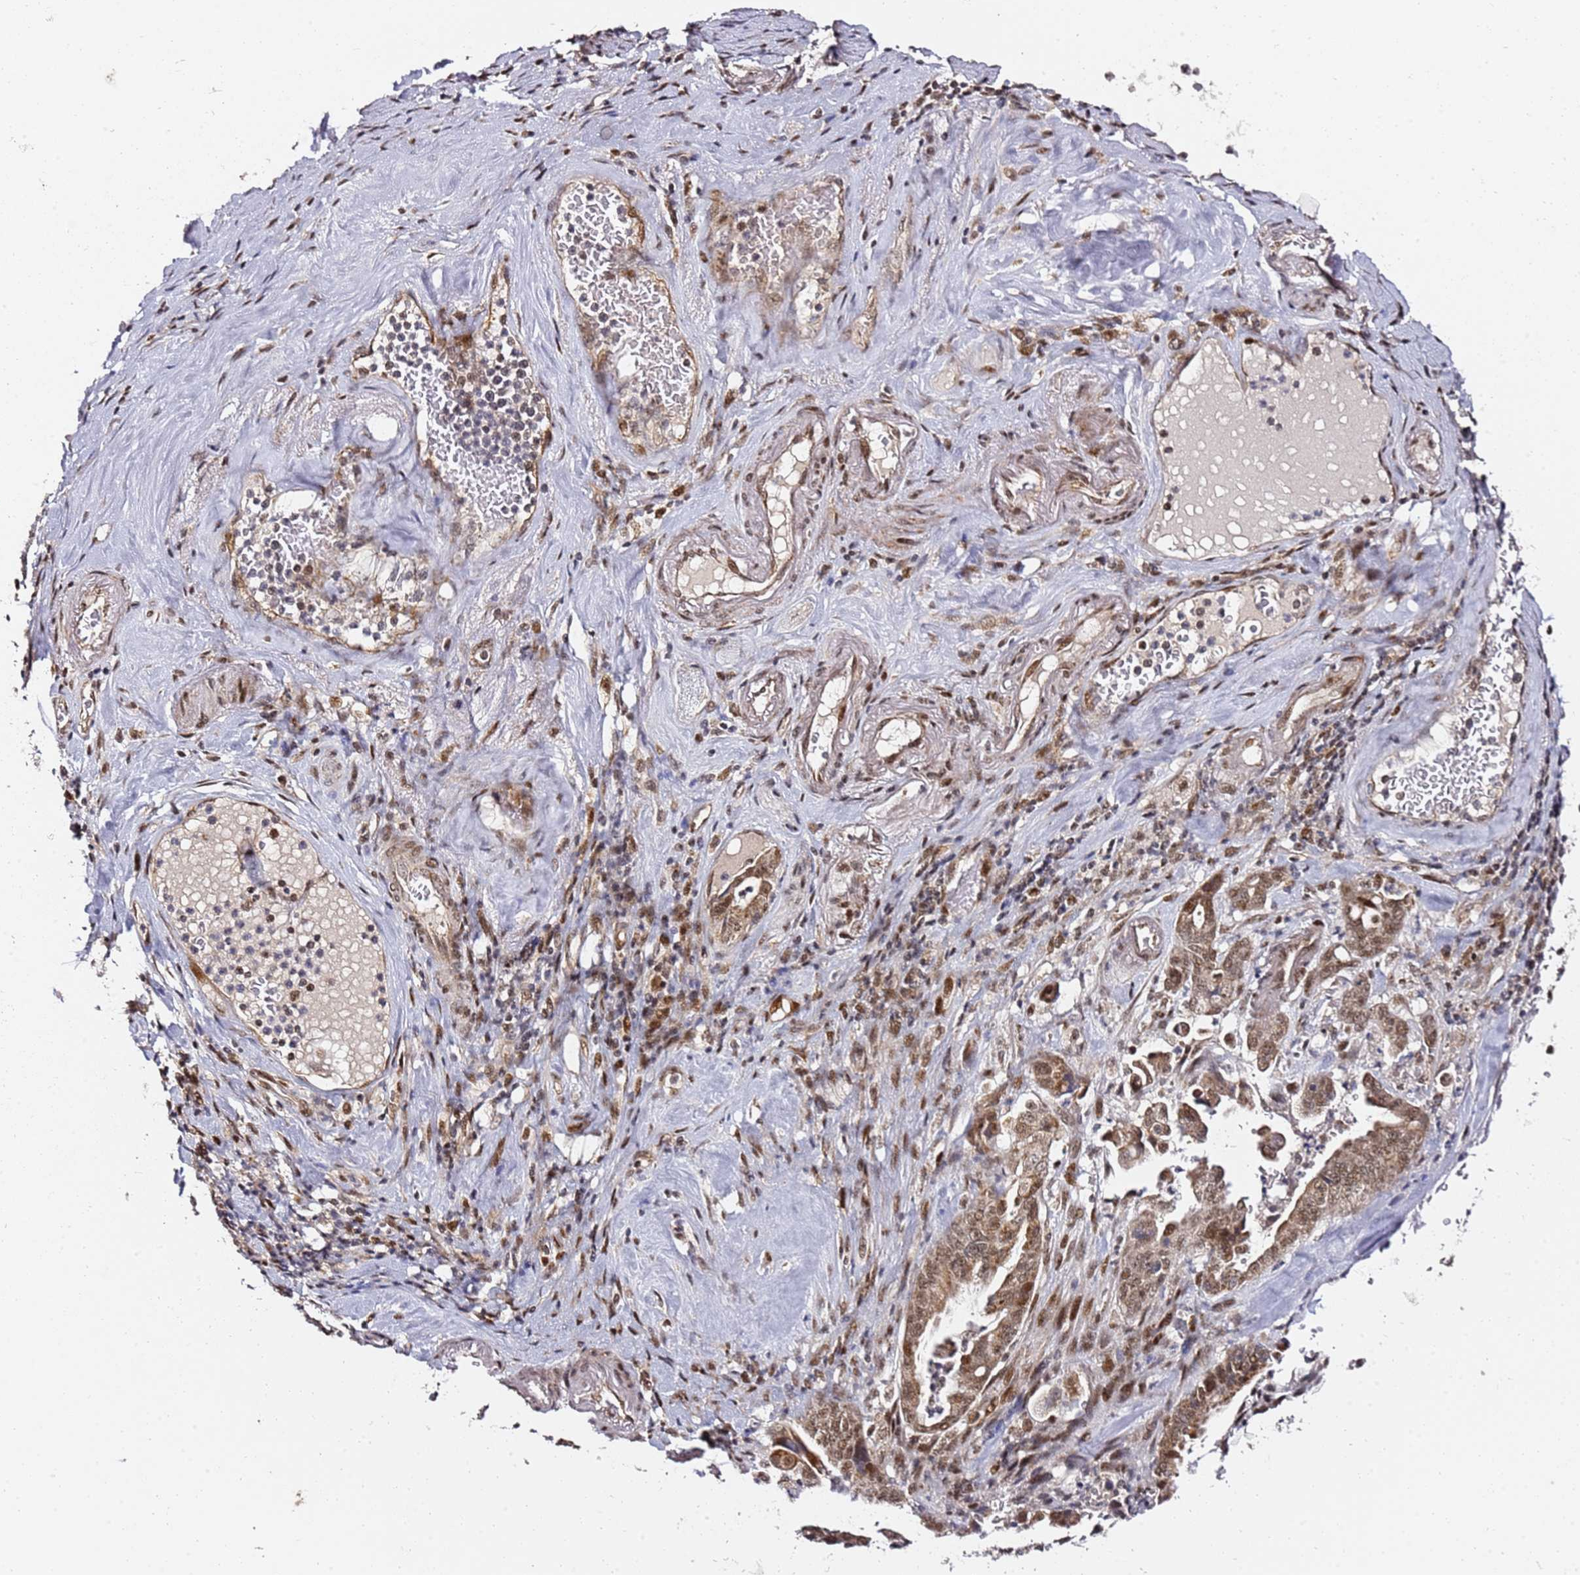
{"staining": {"intensity": "moderate", "quantity": ">75%", "location": "cytoplasmic/membranous,nuclear"}, "tissue": "pancreatic cancer", "cell_type": "Tumor cells", "image_type": "cancer", "snomed": [{"axis": "morphology", "description": "Adenocarcinoma, NOS"}, {"axis": "topography", "description": "Pancreas"}], "caption": "Moderate cytoplasmic/membranous and nuclear positivity is appreciated in approximately >75% of tumor cells in adenocarcinoma (pancreatic). The staining is performed using DAB (3,3'-diaminobenzidine) brown chromogen to label protein expression. The nuclei are counter-stained blue using hematoxylin.", "gene": "TP53AIP1", "patient": {"sex": "male", "age": 70}}